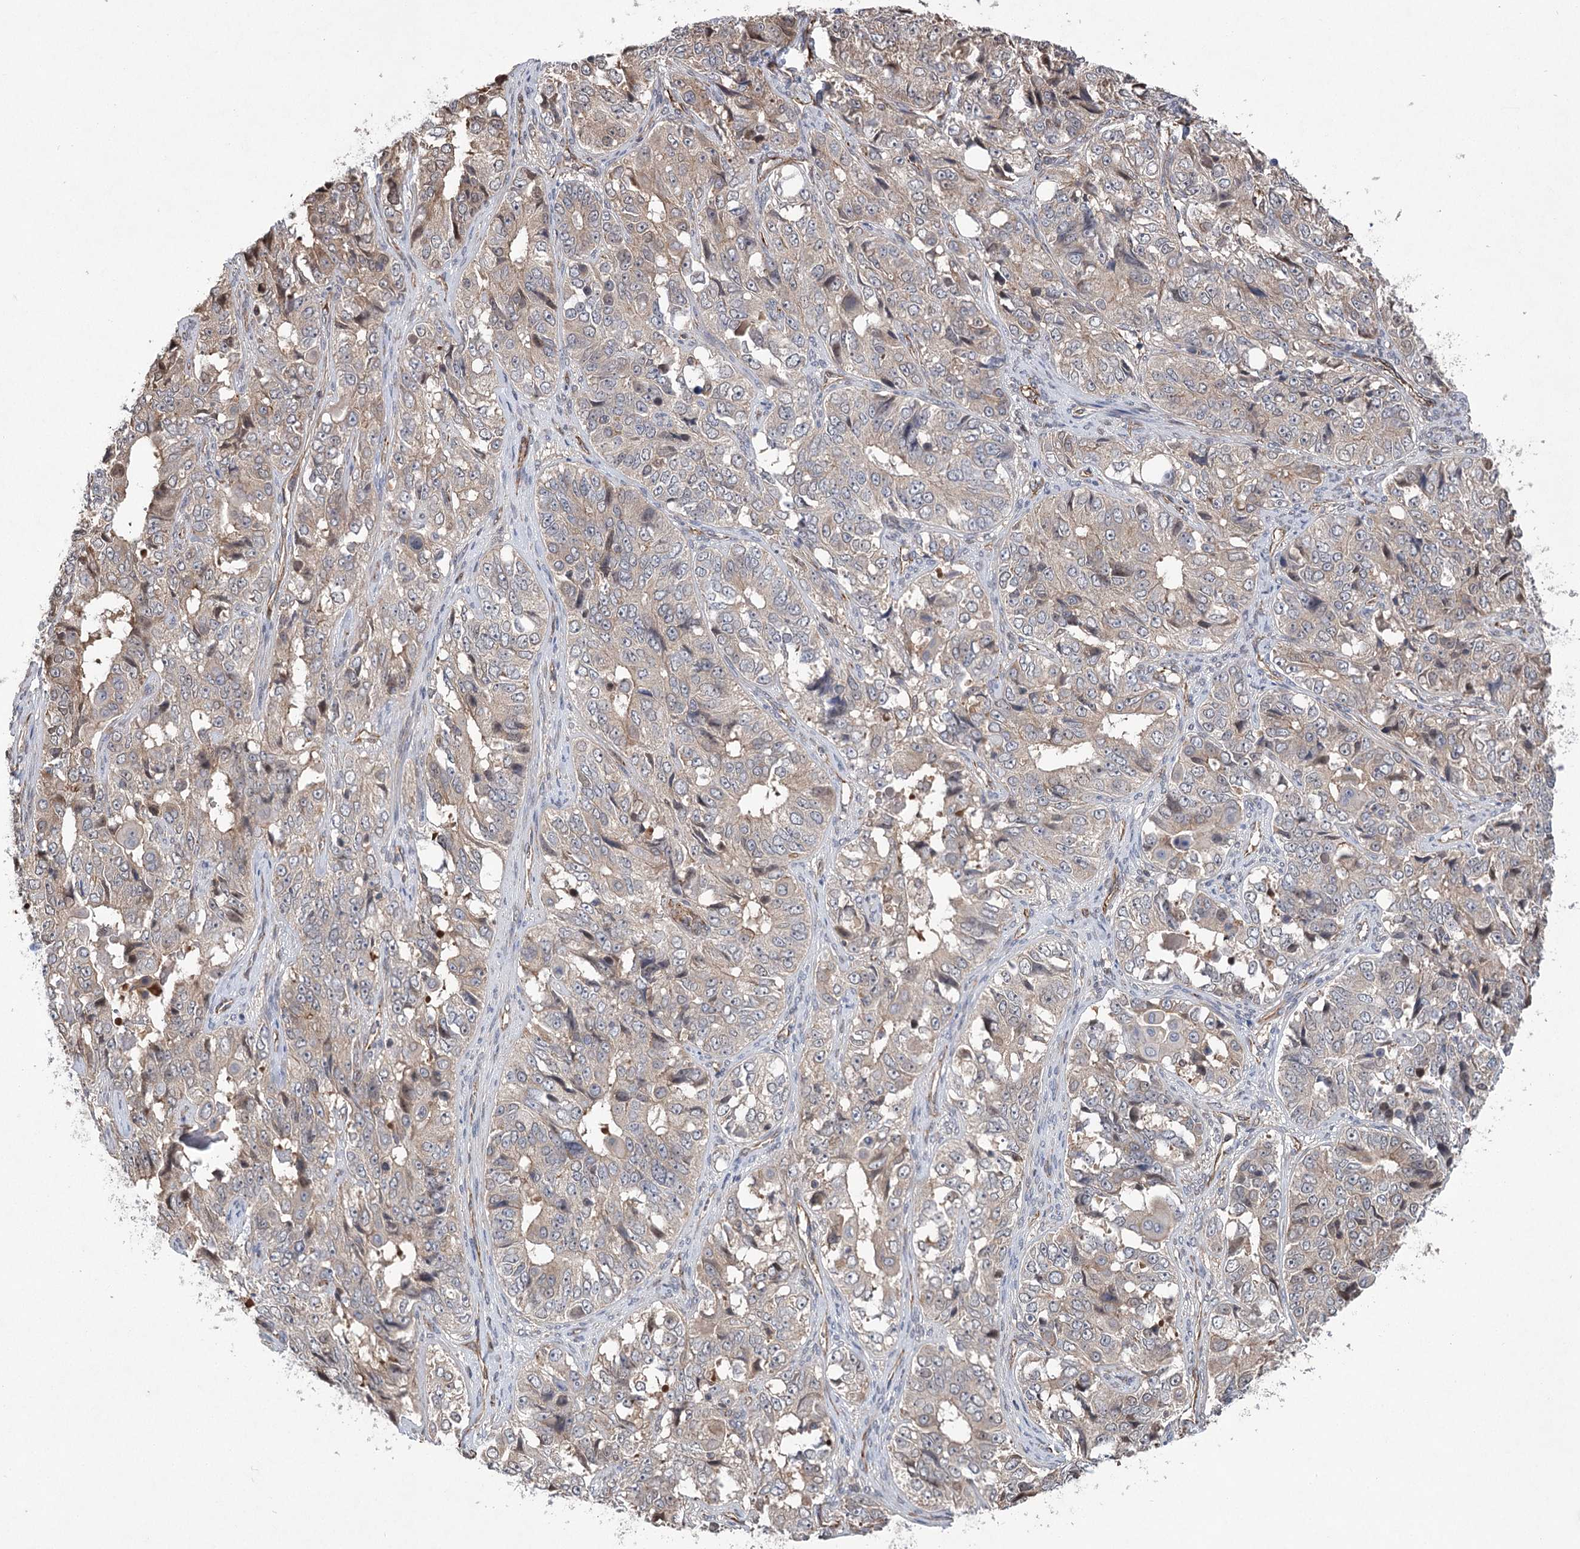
{"staining": {"intensity": "weak", "quantity": "<25%", "location": "cytoplasmic/membranous"}, "tissue": "ovarian cancer", "cell_type": "Tumor cells", "image_type": "cancer", "snomed": [{"axis": "morphology", "description": "Carcinoma, endometroid"}, {"axis": "topography", "description": "Ovary"}], "caption": "High magnification brightfield microscopy of ovarian cancer (endometroid carcinoma) stained with DAB (brown) and counterstained with hematoxylin (blue): tumor cells show no significant positivity.", "gene": "RWDD4", "patient": {"sex": "female", "age": 51}}